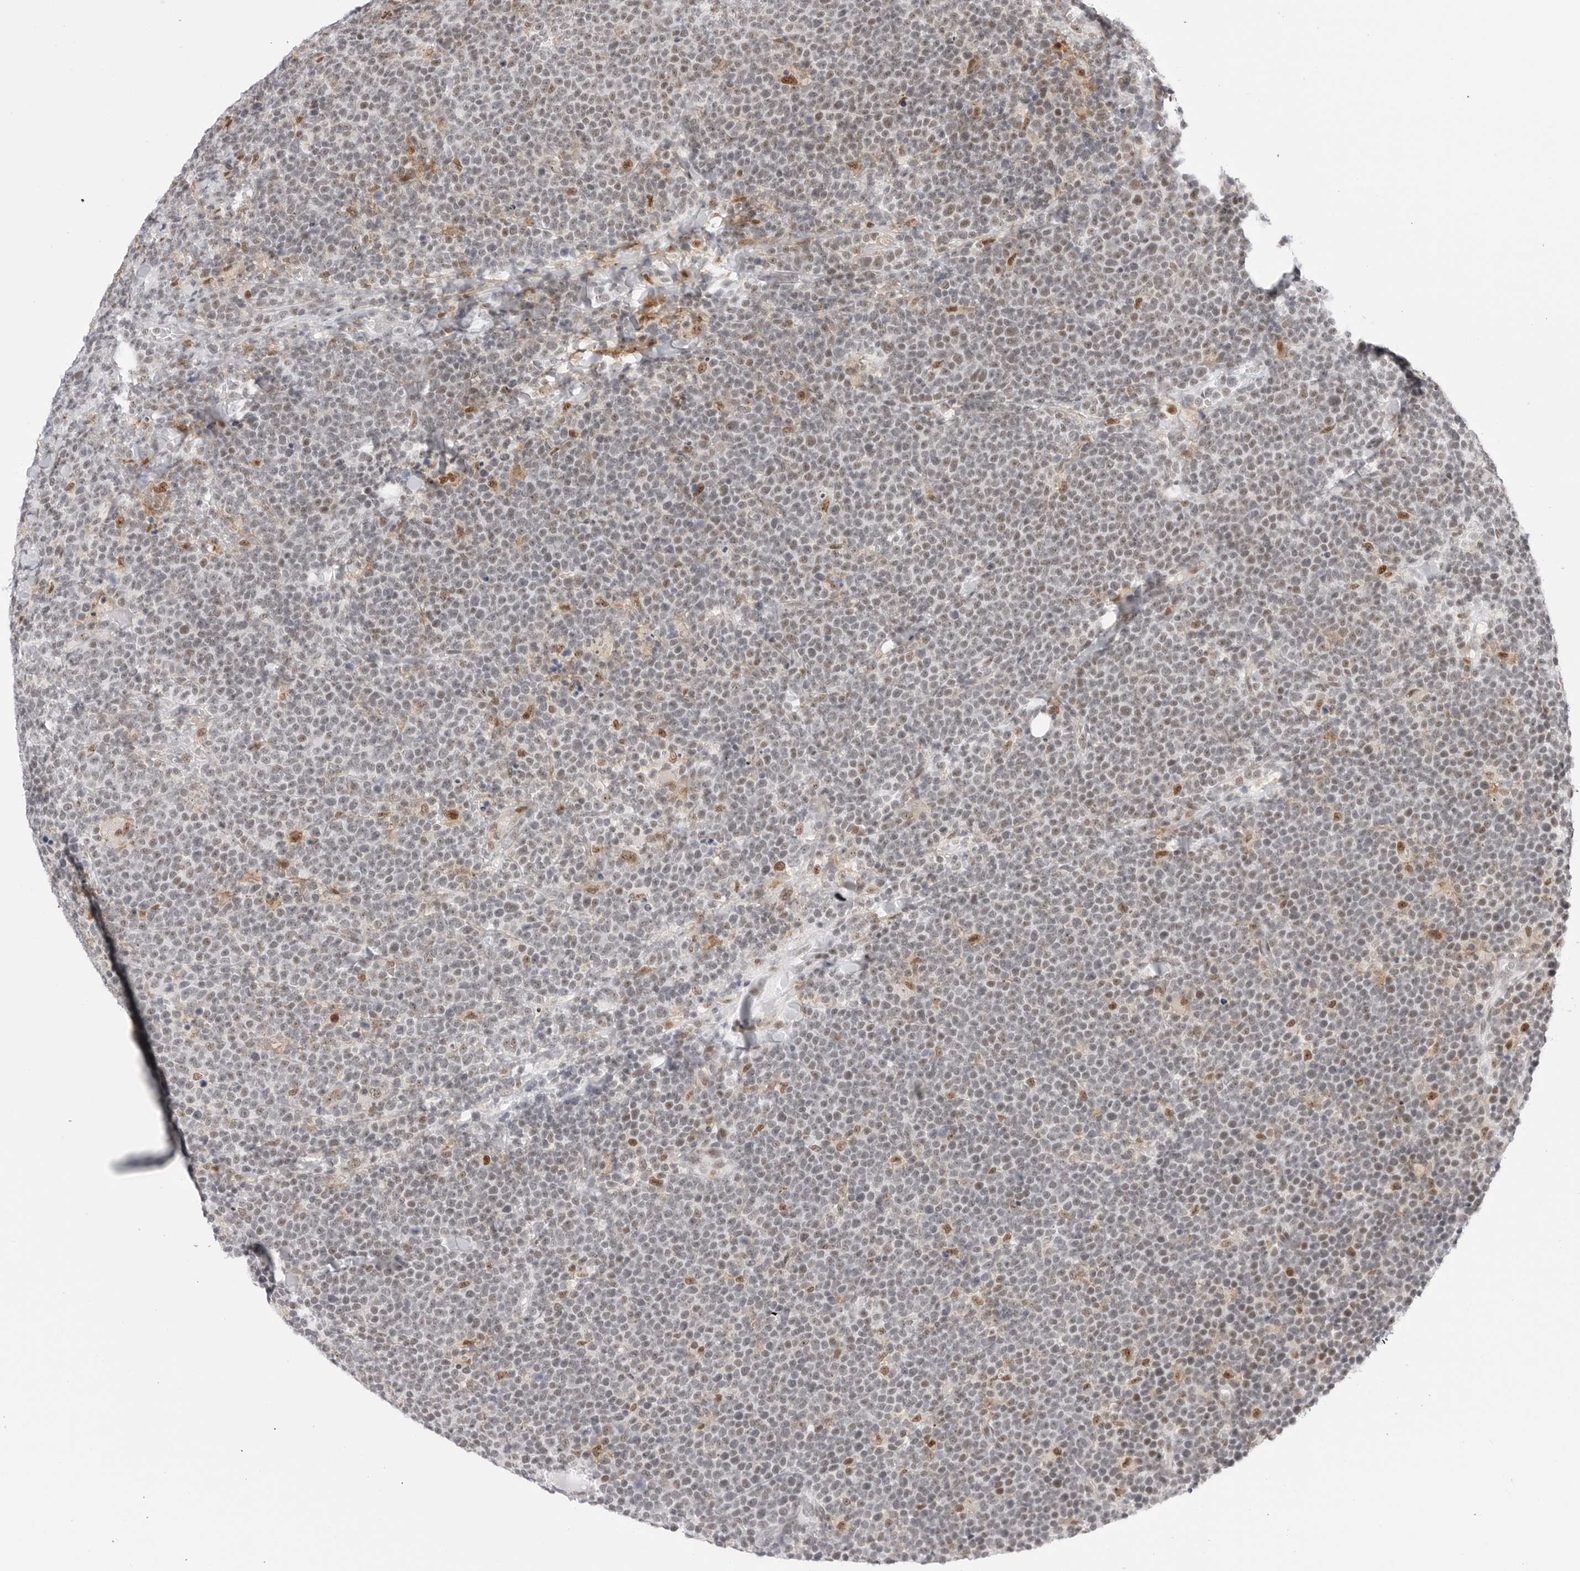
{"staining": {"intensity": "weak", "quantity": "25%-75%", "location": "nuclear"}, "tissue": "lymphoma", "cell_type": "Tumor cells", "image_type": "cancer", "snomed": [{"axis": "morphology", "description": "Malignant lymphoma, non-Hodgkin's type, High grade"}, {"axis": "topography", "description": "Lymph node"}], "caption": "High-grade malignant lymphoma, non-Hodgkin's type stained with DAB IHC demonstrates low levels of weak nuclear expression in approximately 25%-75% of tumor cells.", "gene": "C1orf162", "patient": {"sex": "male", "age": 61}}